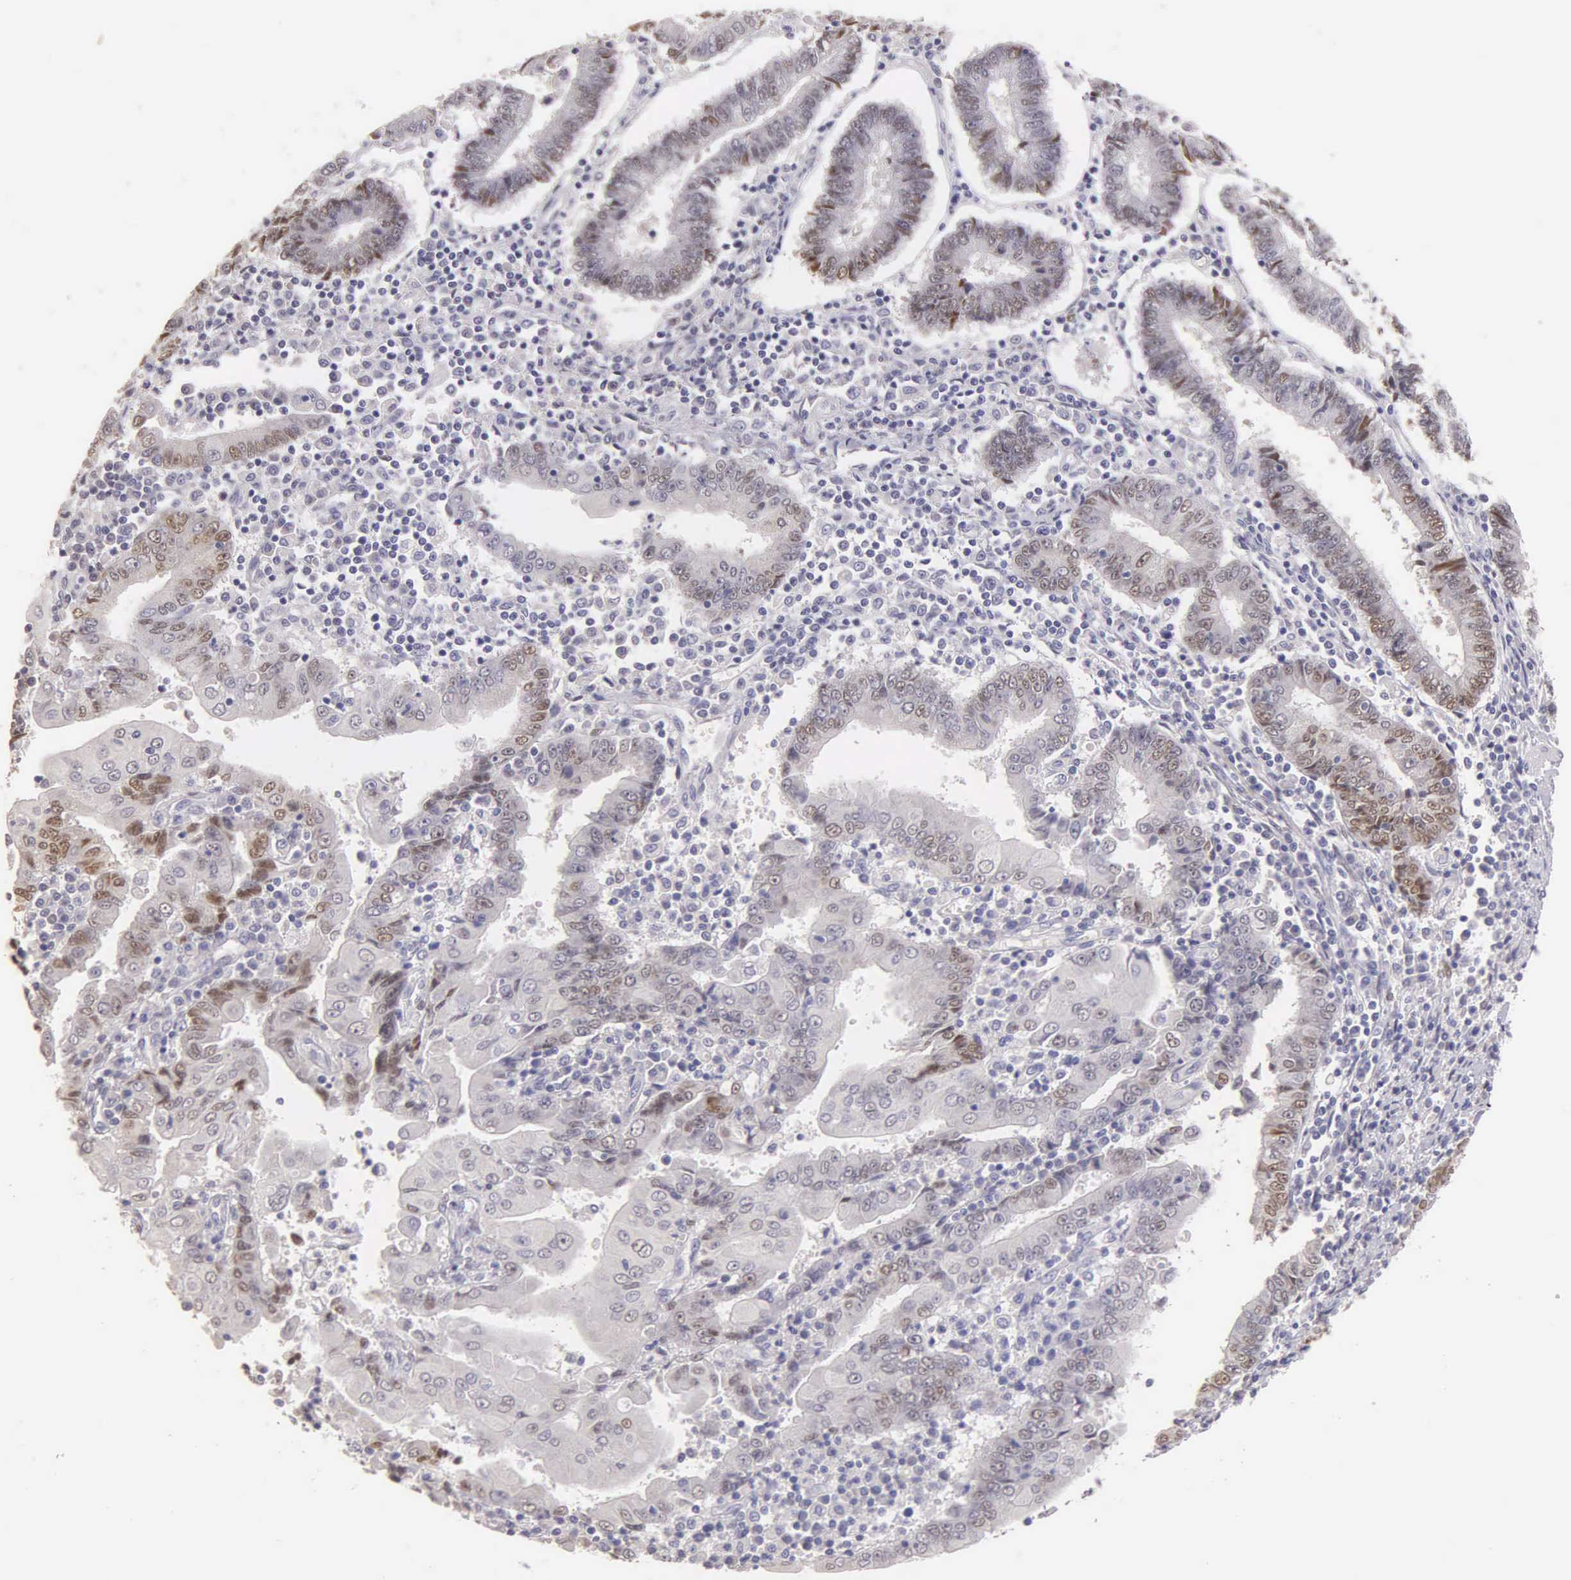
{"staining": {"intensity": "weak", "quantity": "<25%", "location": "nuclear"}, "tissue": "endometrial cancer", "cell_type": "Tumor cells", "image_type": "cancer", "snomed": [{"axis": "morphology", "description": "Adenocarcinoma, NOS"}, {"axis": "topography", "description": "Endometrium"}], "caption": "Immunohistochemistry micrograph of human endometrial cancer (adenocarcinoma) stained for a protein (brown), which exhibits no positivity in tumor cells.", "gene": "ESR1", "patient": {"sex": "female", "age": 75}}